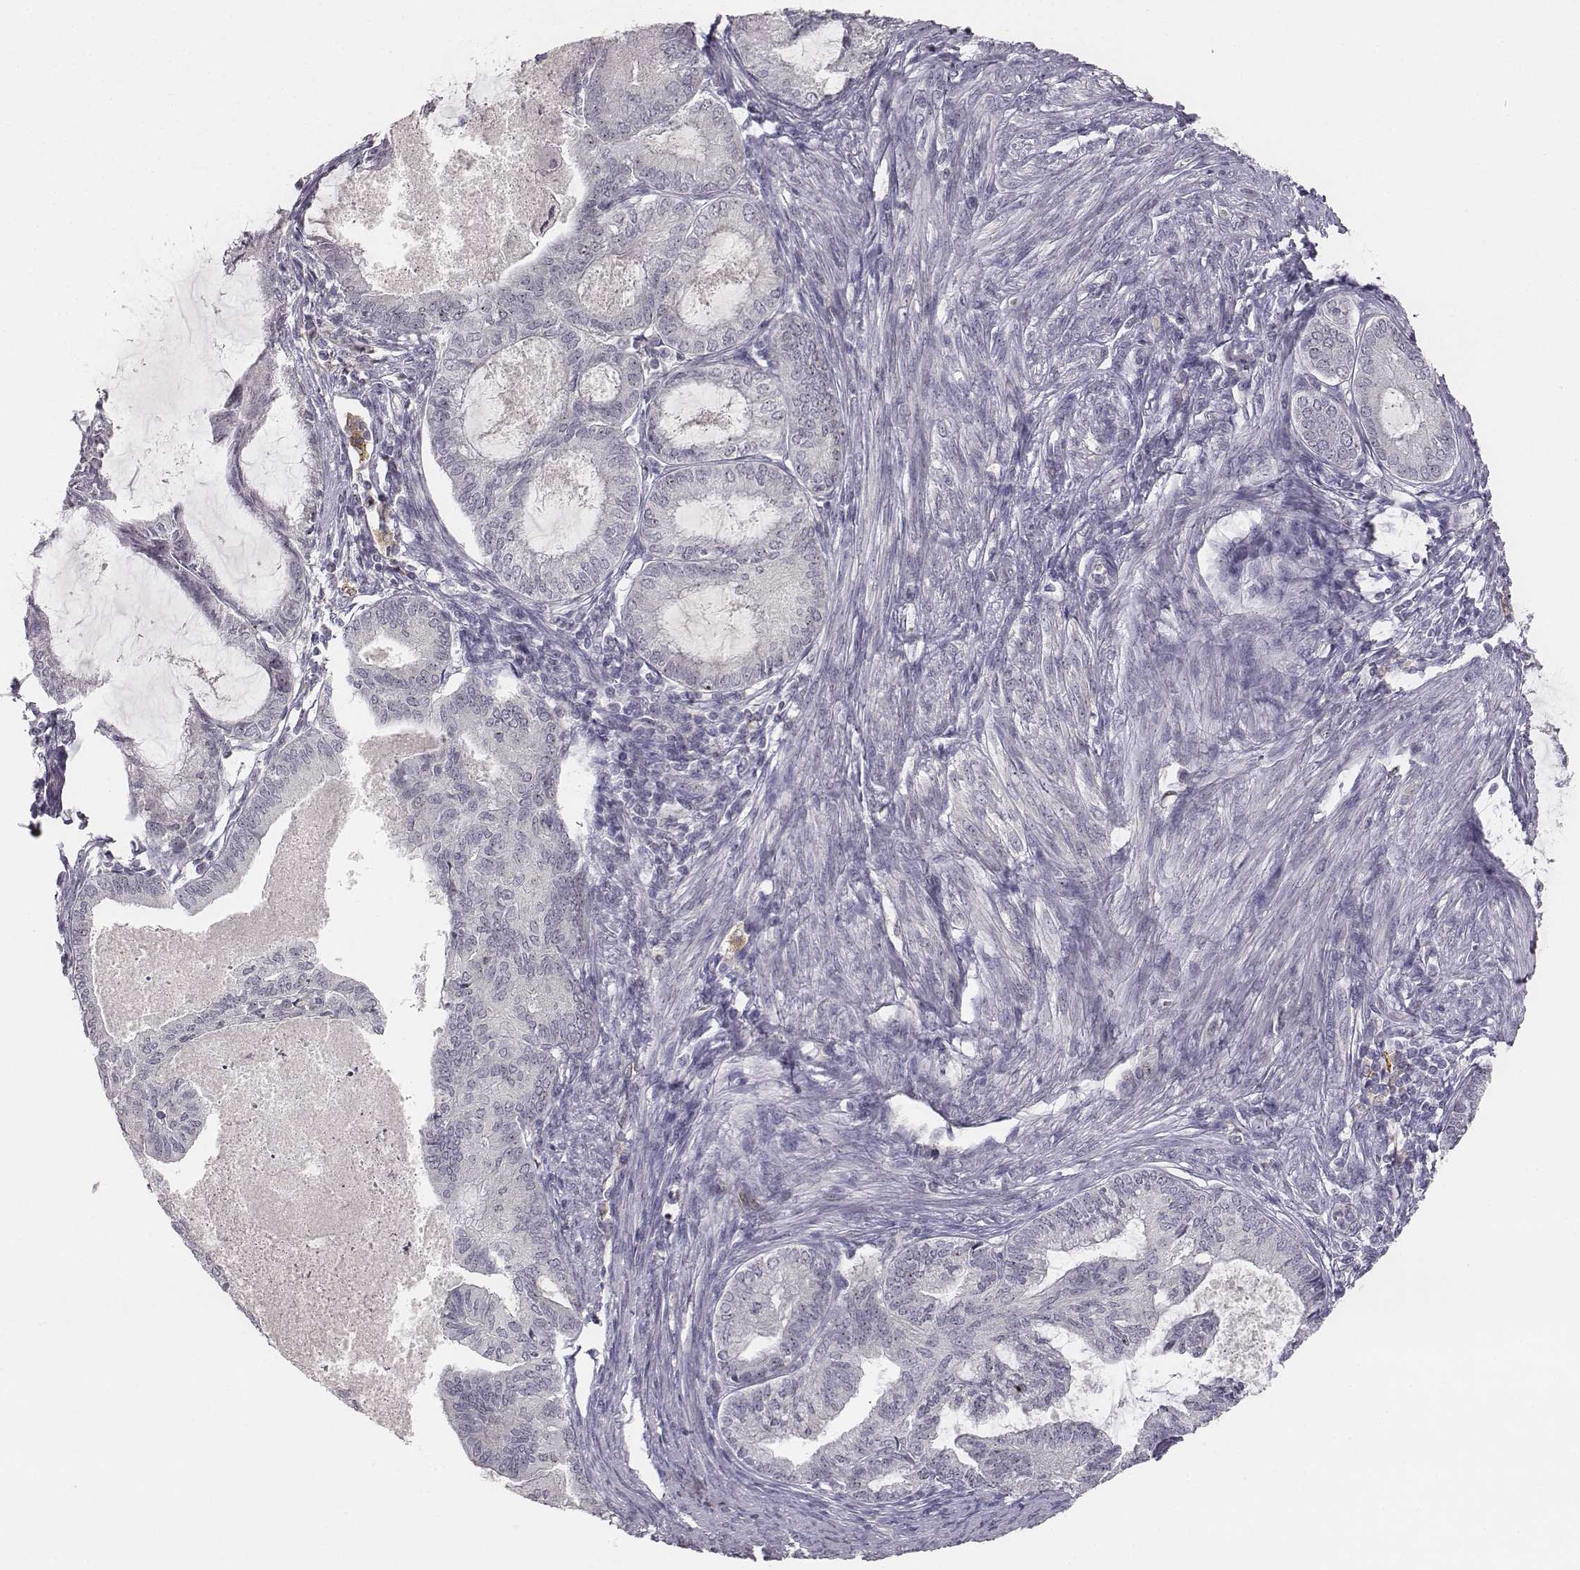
{"staining": {"intensity": "negative", "quantity": "none", "location": "none"}, "tissue": "endometrial cancer", "cell_type": "Tumor cells", "image_type": "cancer", "snomed": [{"axis": "morphology", "description": "Adenocarcinoma, NOS"}, {"axis": "topography", "description": "Endometrium"}], "caption": "There is no significant staining in tumor cells of endometrial cancer.", "gene": "NIFK", "patient": {"sex": "female", "age": 86}}